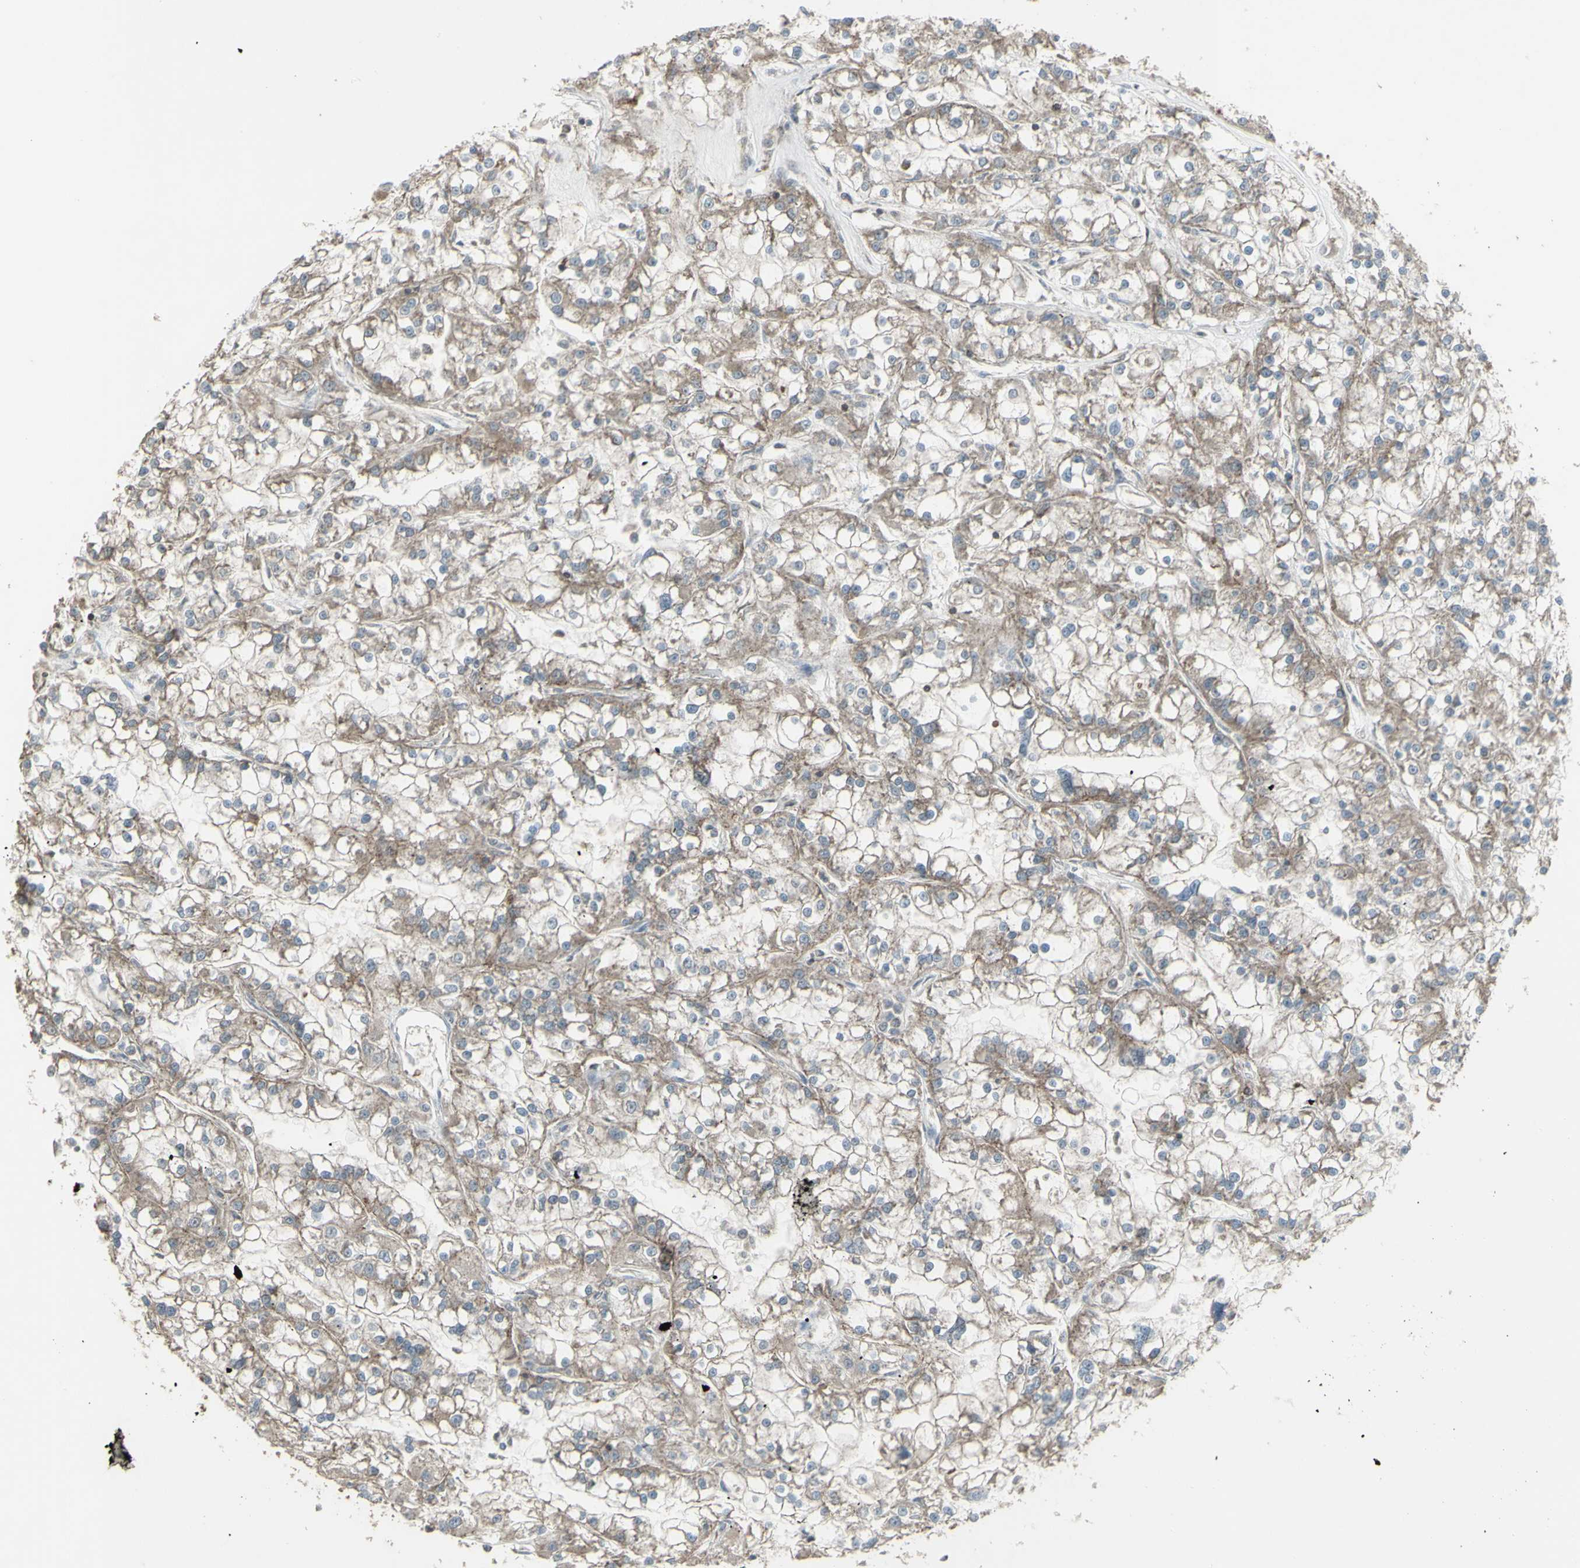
{"staining": {"intensity": "weak", "quantity": ">75%", "location": "cytoplasmic/membranous"}, "tissue": "renal cancer", "cell_type": "Tumor cells", "image_type": "cancer", "snomed": [{"axis": "morphology", "description": "Adenocarcinoma, NOS"}, {"axis": "topography", "description": "Kidney"}], "caption": "Human adenocarcinoma (renal) stained for a protein (brown) exhibits weak cytoplasmic/membranous positive expression in approximately >75% of tumor cells.", "gene": "SHC1", "patient": {"sex": "female", "age": 52}}